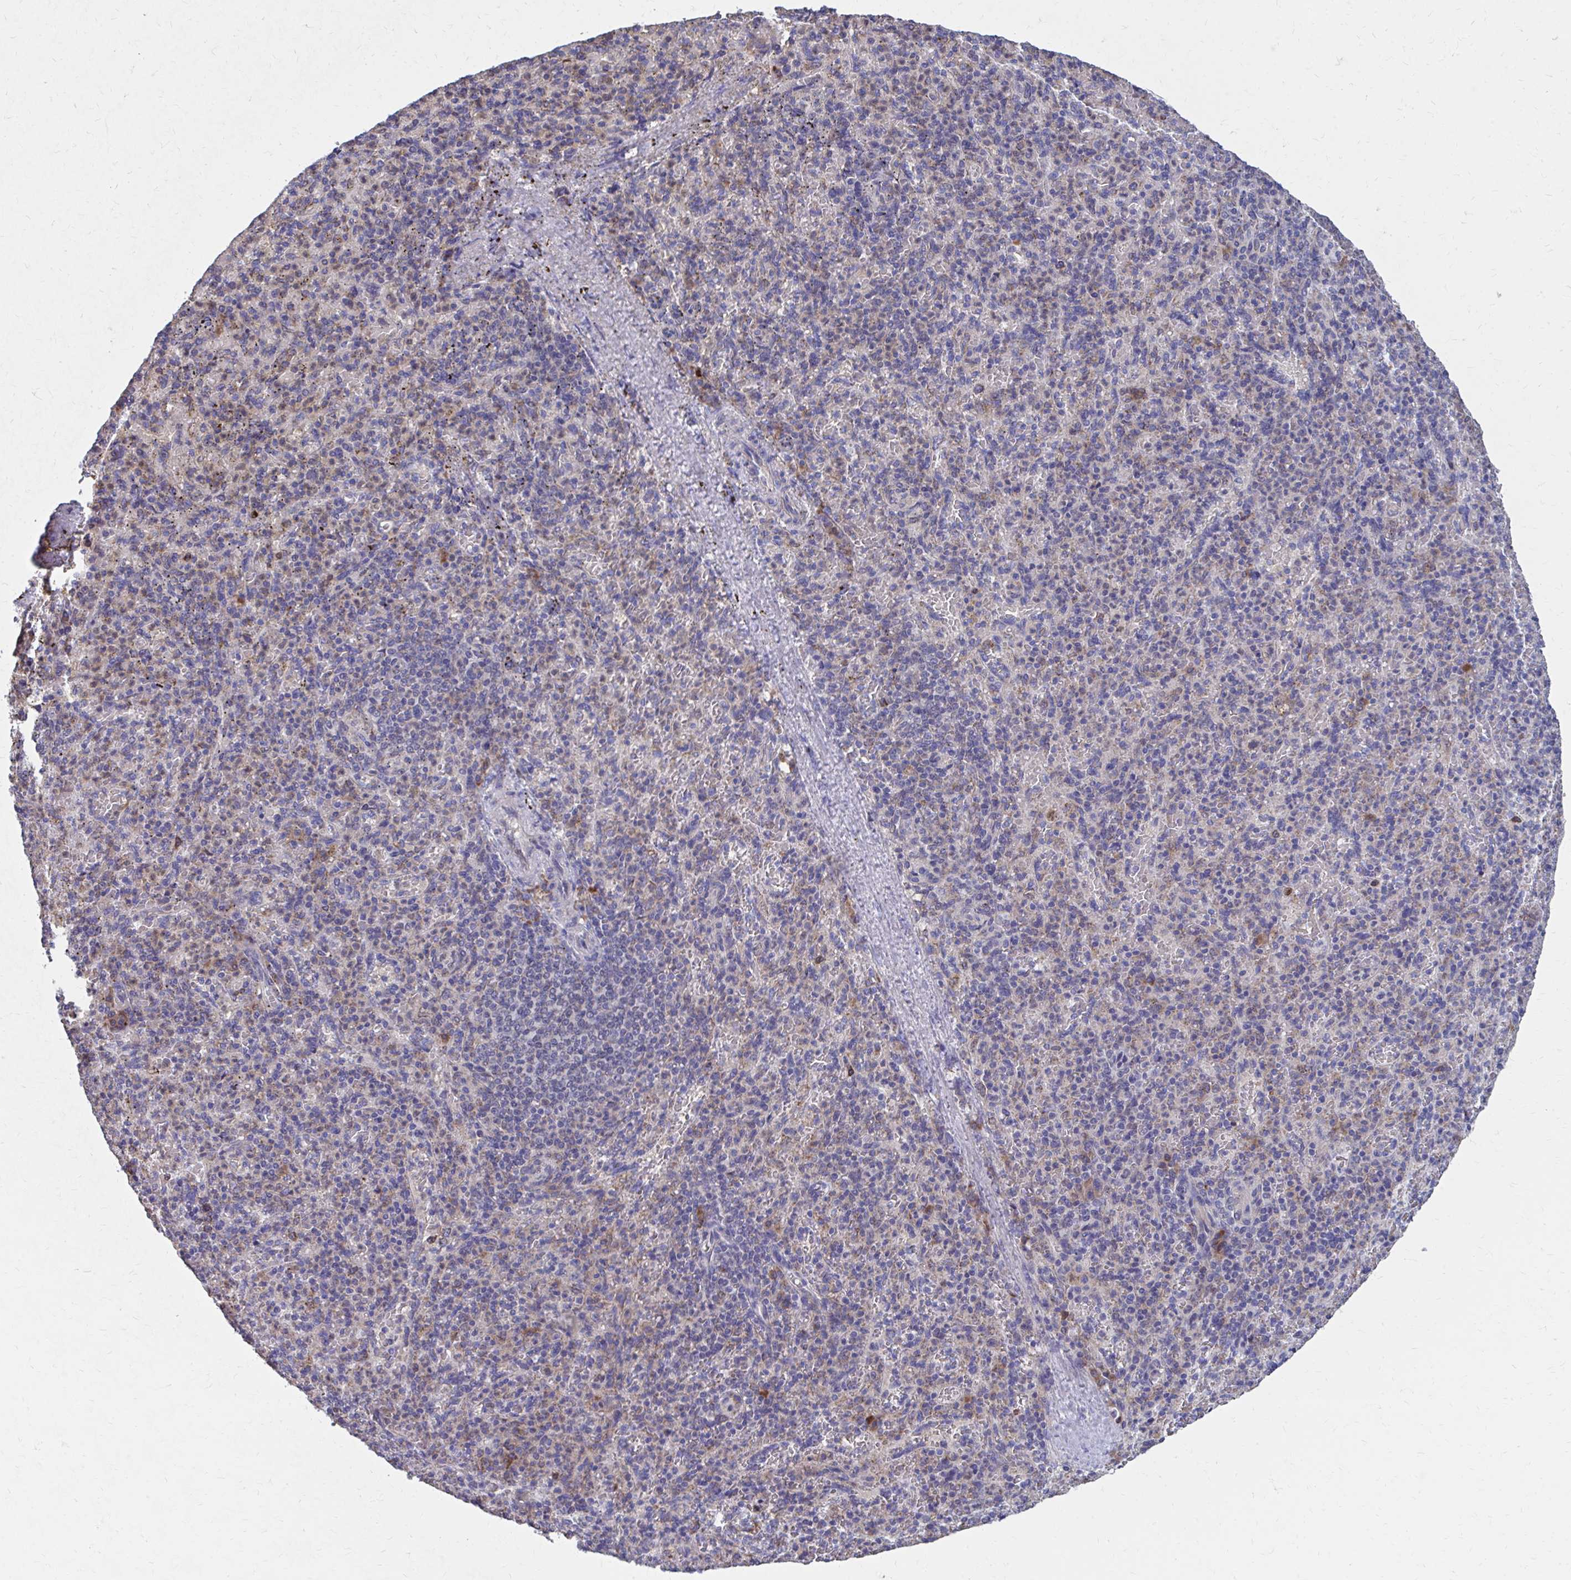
{"staining": {"intensity": "negative", "quantity": "none", "location": "none"}, "tissue": "spleen", "cell_type": "Cells in red pulp", "image_type": "normal", "snomed": [{"axis": "morphology", "description": "Normal tissue, NOS"}, {"axis": "topography", "description": "Spleen"}], "caption": "Immunohistochemistry (IHC) image of normal spleen: spleen stained with DAB shows no significant protein positivity in cells in red pulp. (DAB (3,3'-diaminobenzidine) IHC, high magnification).", "gene": "FKBP2", "patient": {"sex": "female", "age": 74}}